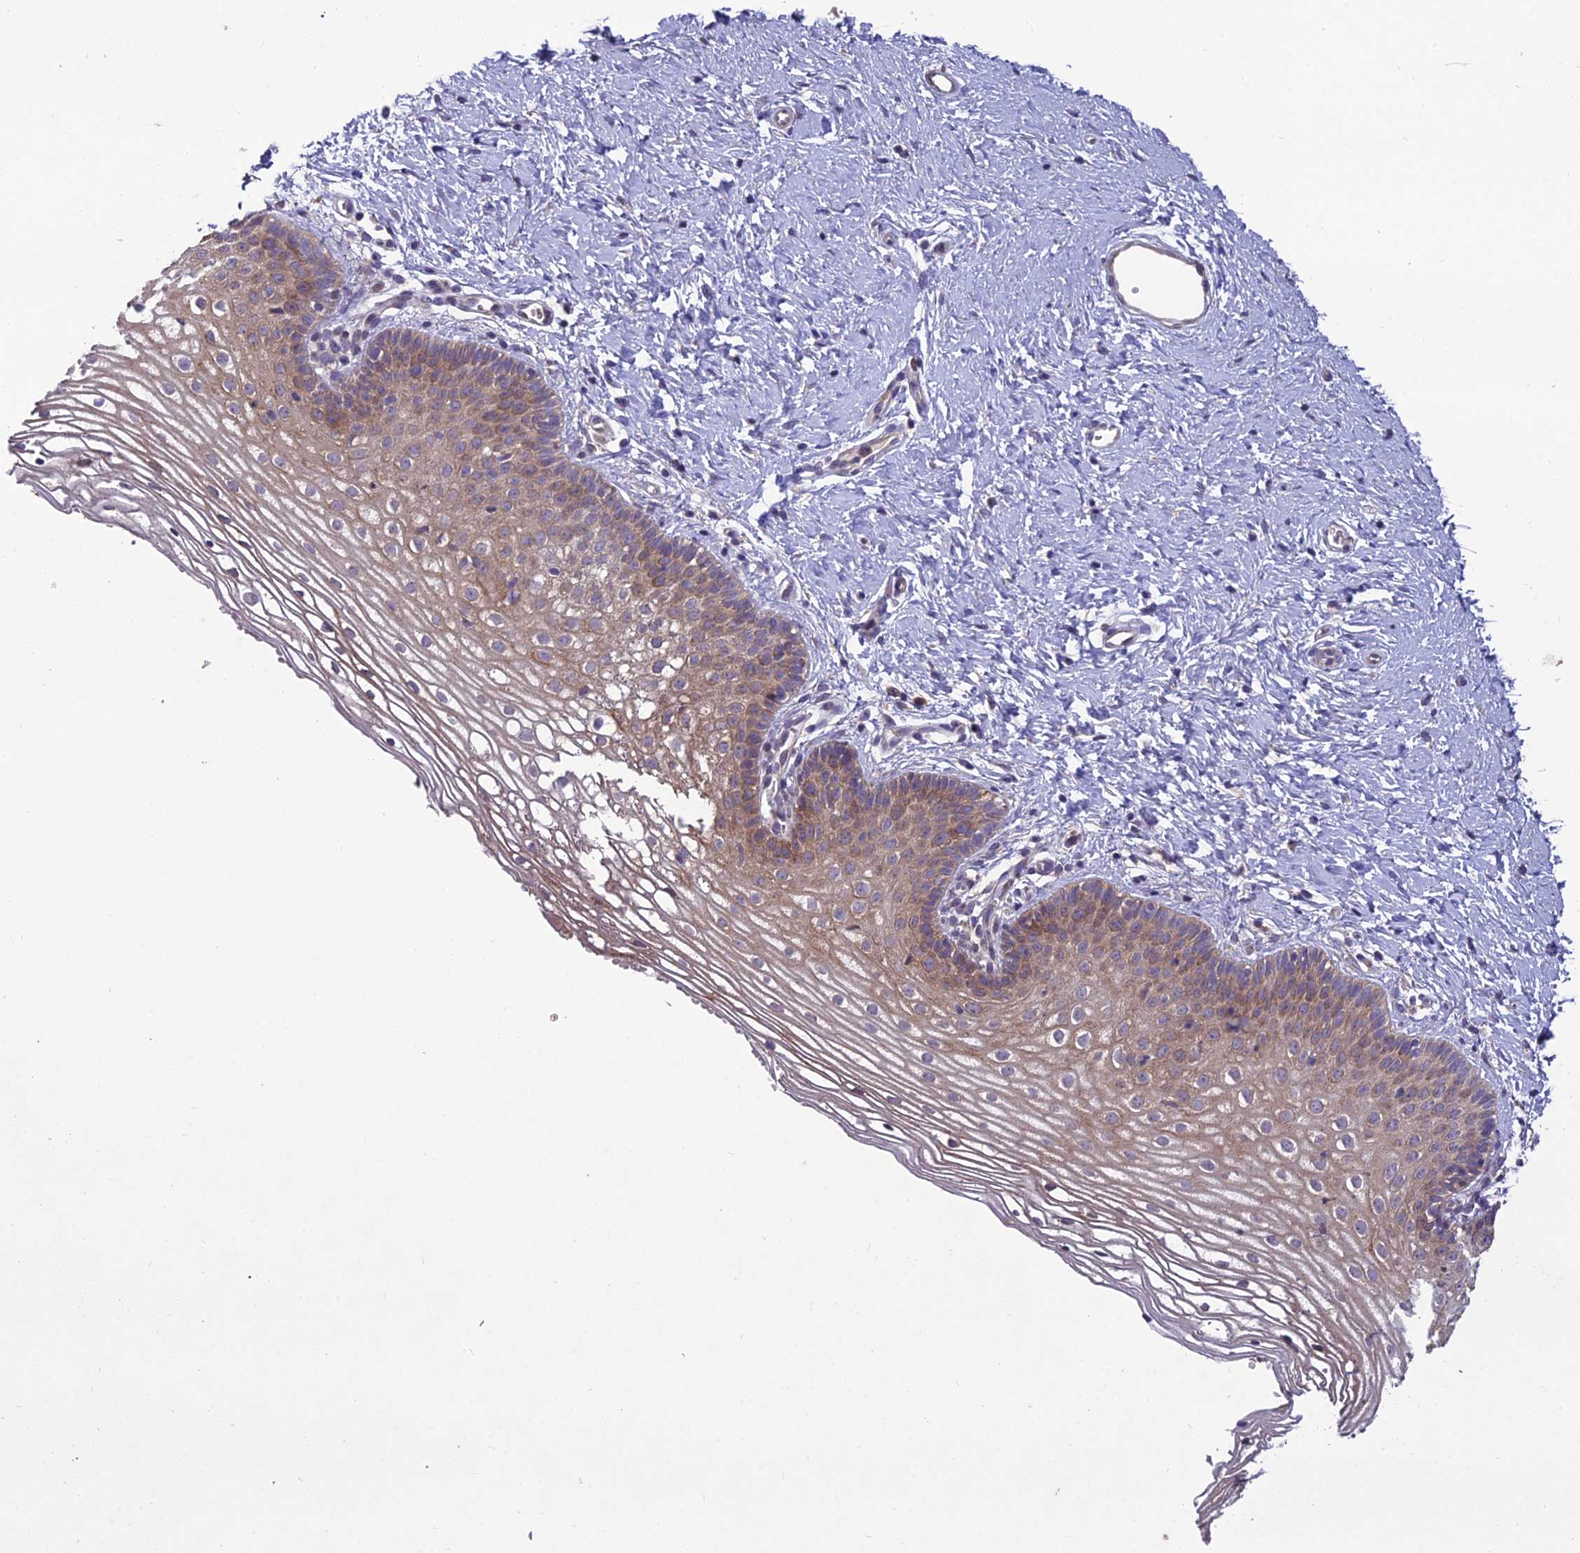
{"staining": {"intensity": "moderate", "quantity": ">75%", "location": "cytoplasmic/membranous"}, "tissue": "vagina", "cell_type": "Squamous epithelial cells", "image_type": "normal", "snomed": [{"axis": "morphology", "description": "Normal tissue, NOS"}, {"axis": "topography", "description": "Vagina"}], "caption": "Immunohistochemistry (IHC) image of unremarkable vagina: vagina stained using immunohistochemistry exhibits medium levels of moderate protein expression localized specifically in the cytoplasmic/membranous of squamous epithelial cells, appearing as a cytoplasmic/membranous brown color.", "gene": "CENPL", "patient": {"sex": "female", "age": 32}}